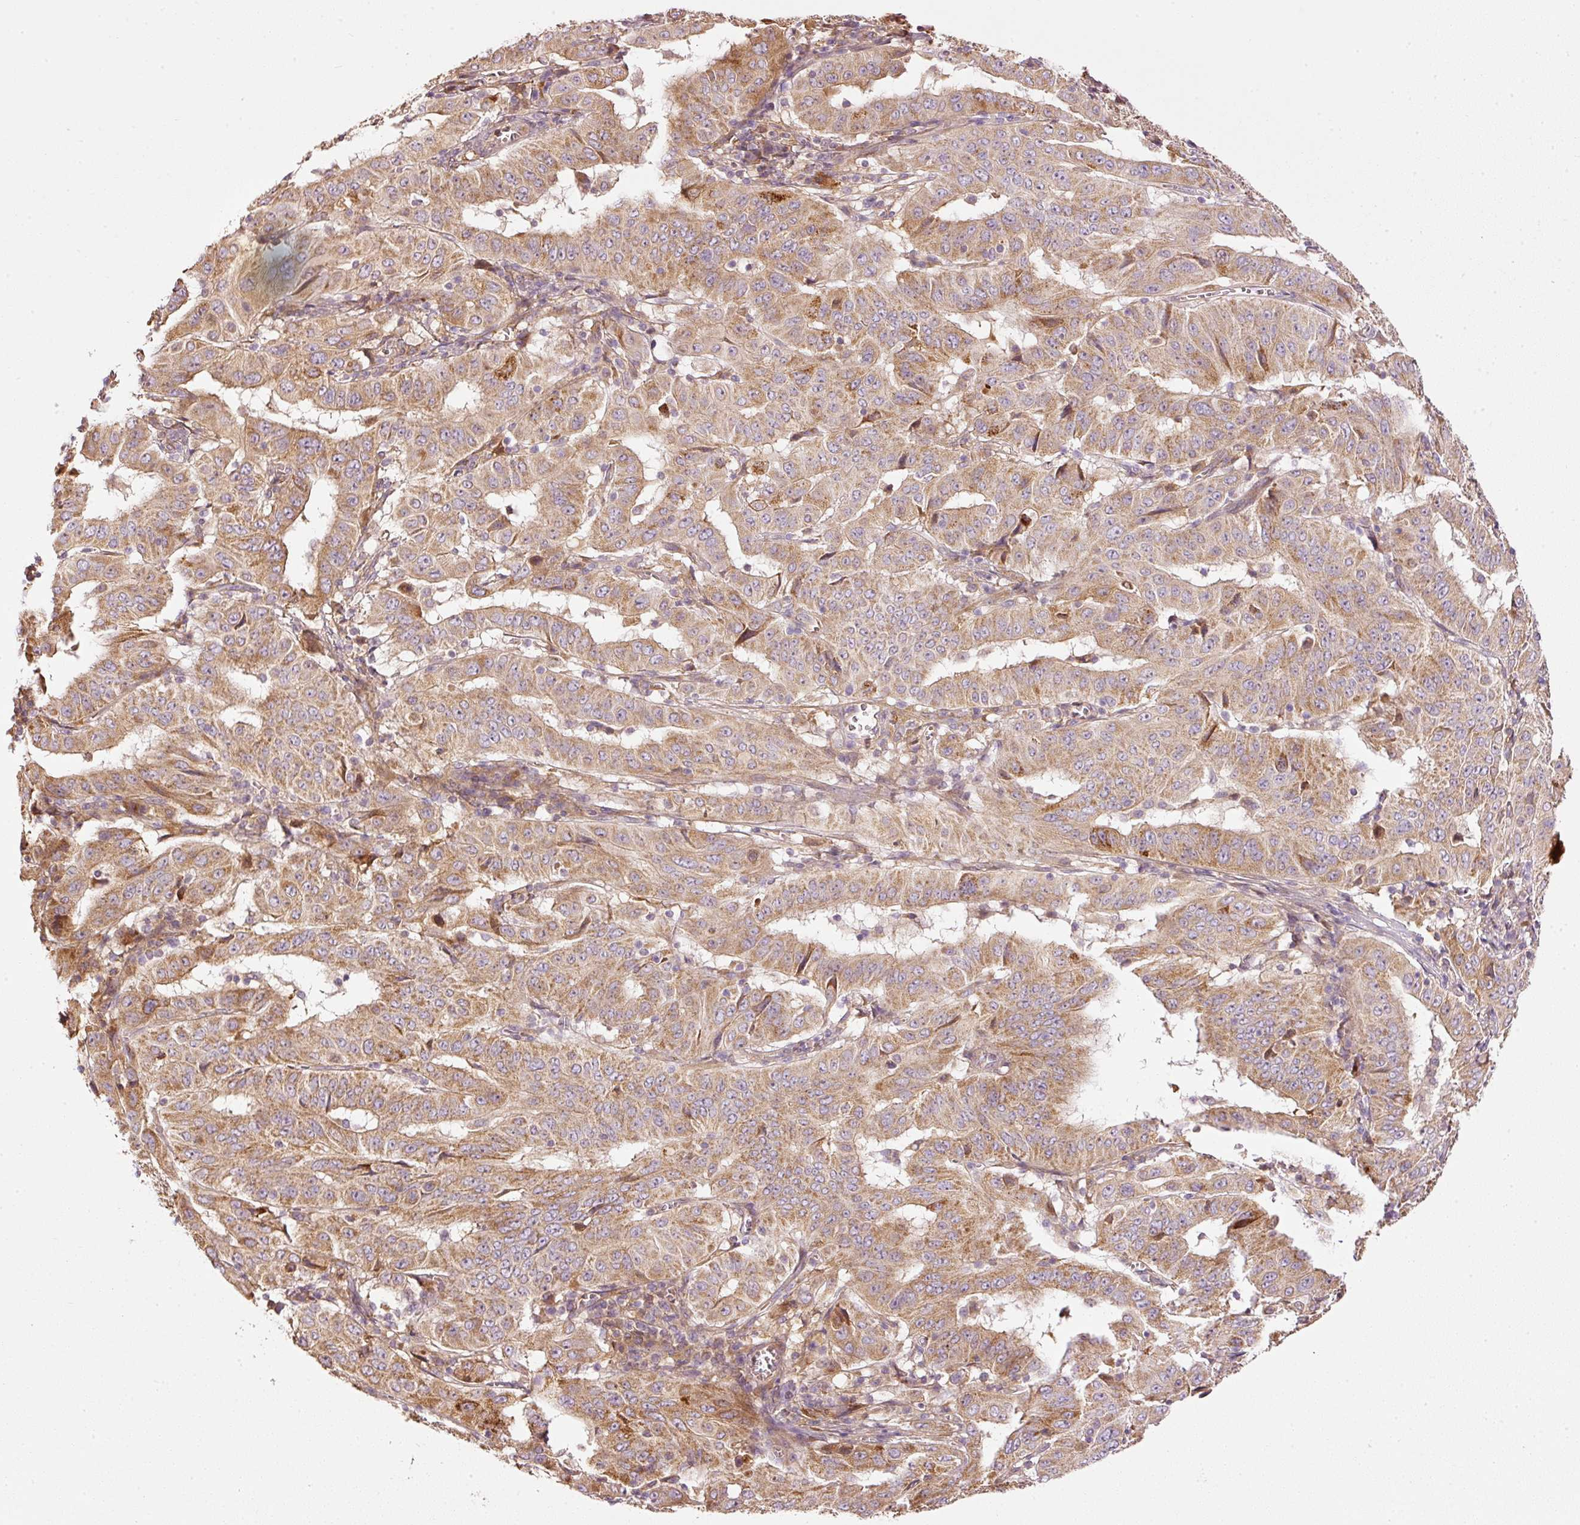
{"staining": {"intensity": "moderate", "quantity": ">75%", "location": "cytoplasmic/membranous"}, "tissue": "pancreatic cancer", "cell_type": "Tumor cells", "image_type": "cancer", "snomed": [{"axis": "morphology", "description": "Adenocarcinoma, NOS"}, {"axis": "topography", "description": "Pancreas"}], "caption": "Immunohistochemical staining of pancreatic cancer displays medium levels of moderate cytoplasmic/membranous staining in approximately >75% of tumor cells. The staining was performed using DAB (3,3'-diaminobenzidine), with brown indicating positive protein expression. Nuclei are stained blue with hematoxylin.", "gene": "SERPING1", "patient": {"sex": "male", "age": 63}}